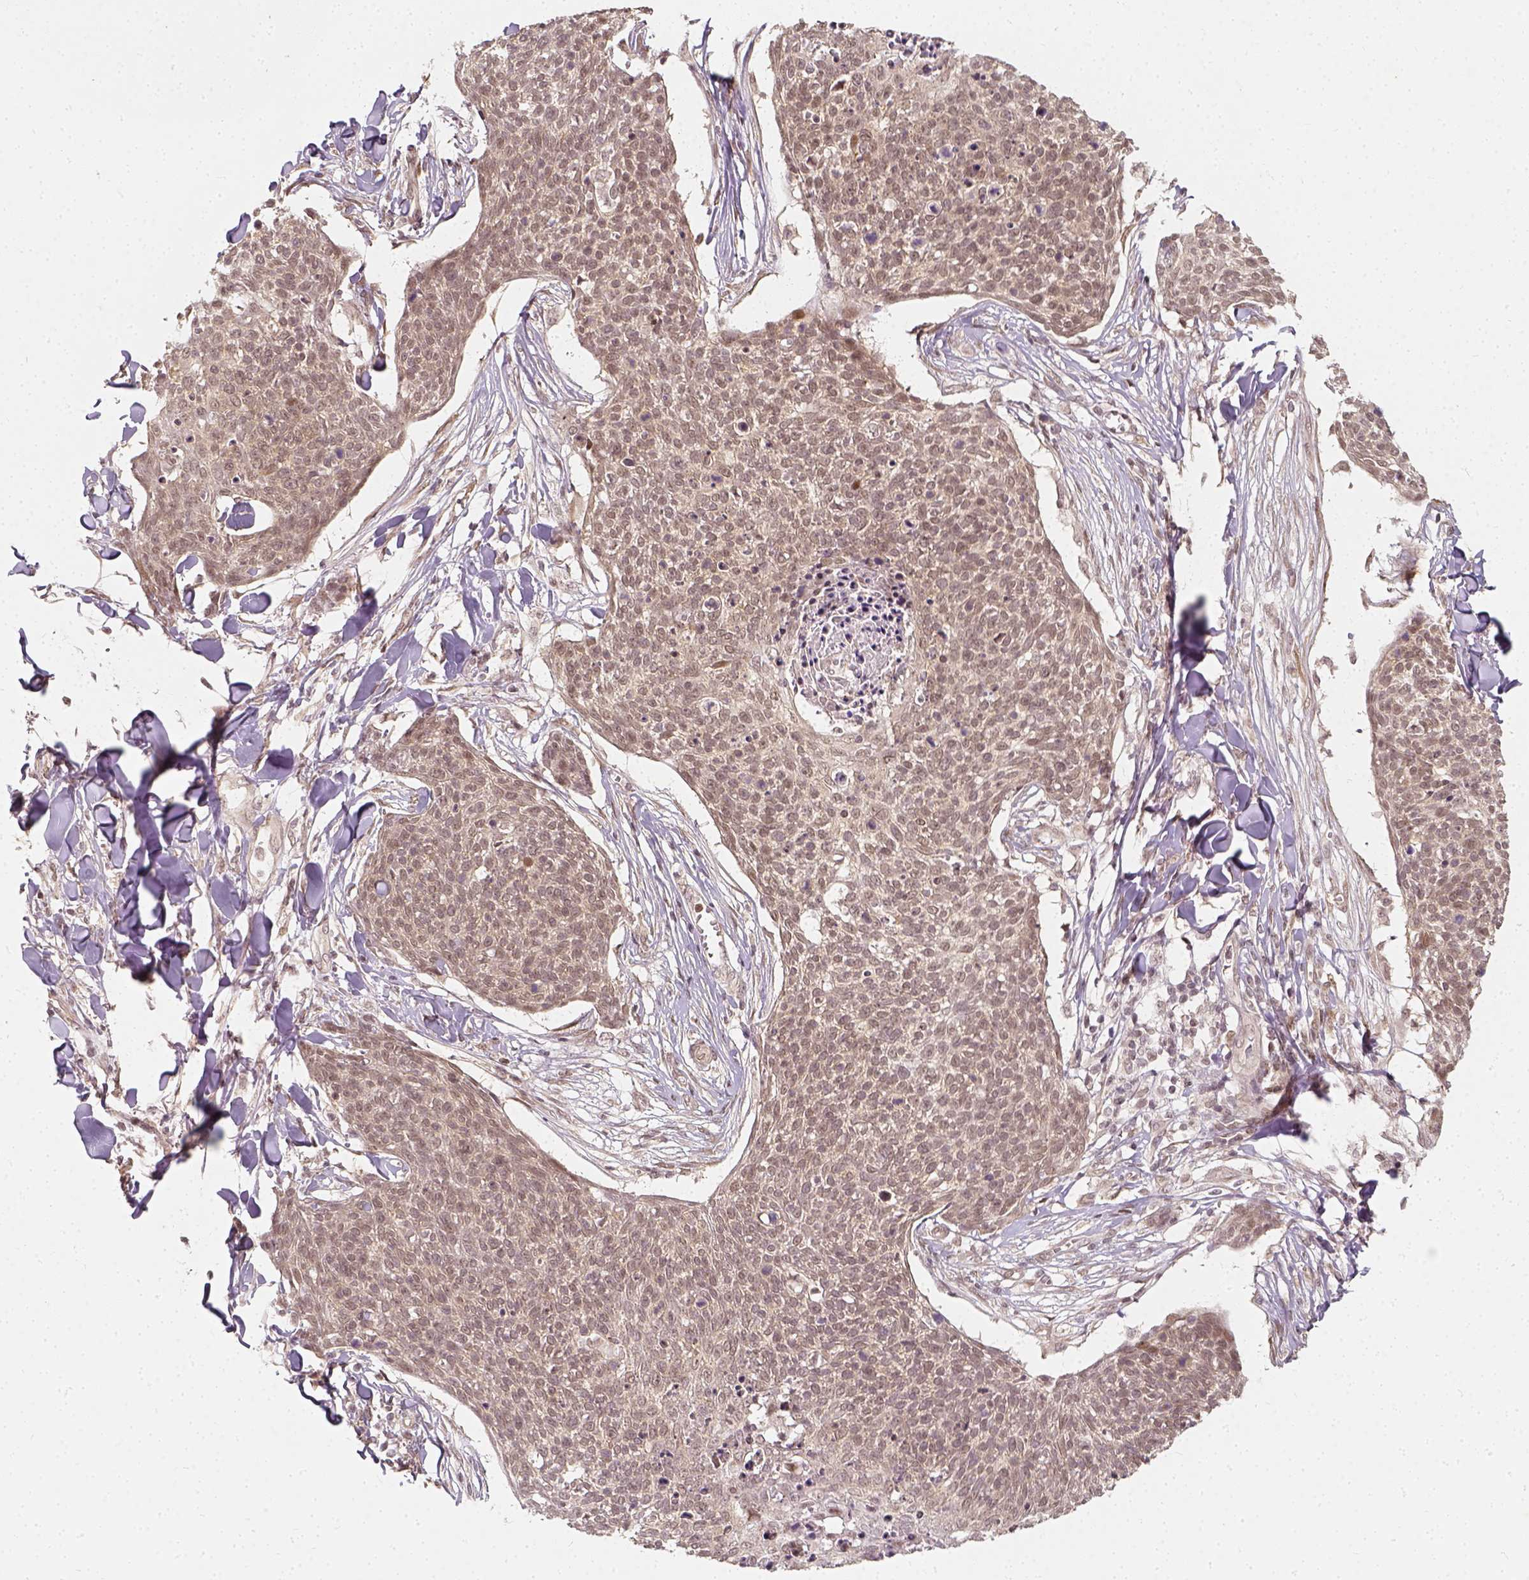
{"staining": {"intensity": "weak", "quantity": "25%-75%", "location": "cytoplasmic/membranous"}, "tissue": "skin cancer", "cell_type": "Tumor cells", "image_type": "cancer", "snomed": [{"axis": "morphology", "description": "Squamous cell carcinoma, NOS"}, {"axis": "topography", "description": "Skin"}, {"axis": "topography", "description": "Vulva"}], "caption": "Skin cancer was stained to show a protein in brown. There is low levels of weak cytoplasmic/membranous expression in about 25%-75% of tumor cells.", "gene": "ZMAT3", "patient": {"sex": "female", "age": 75}}